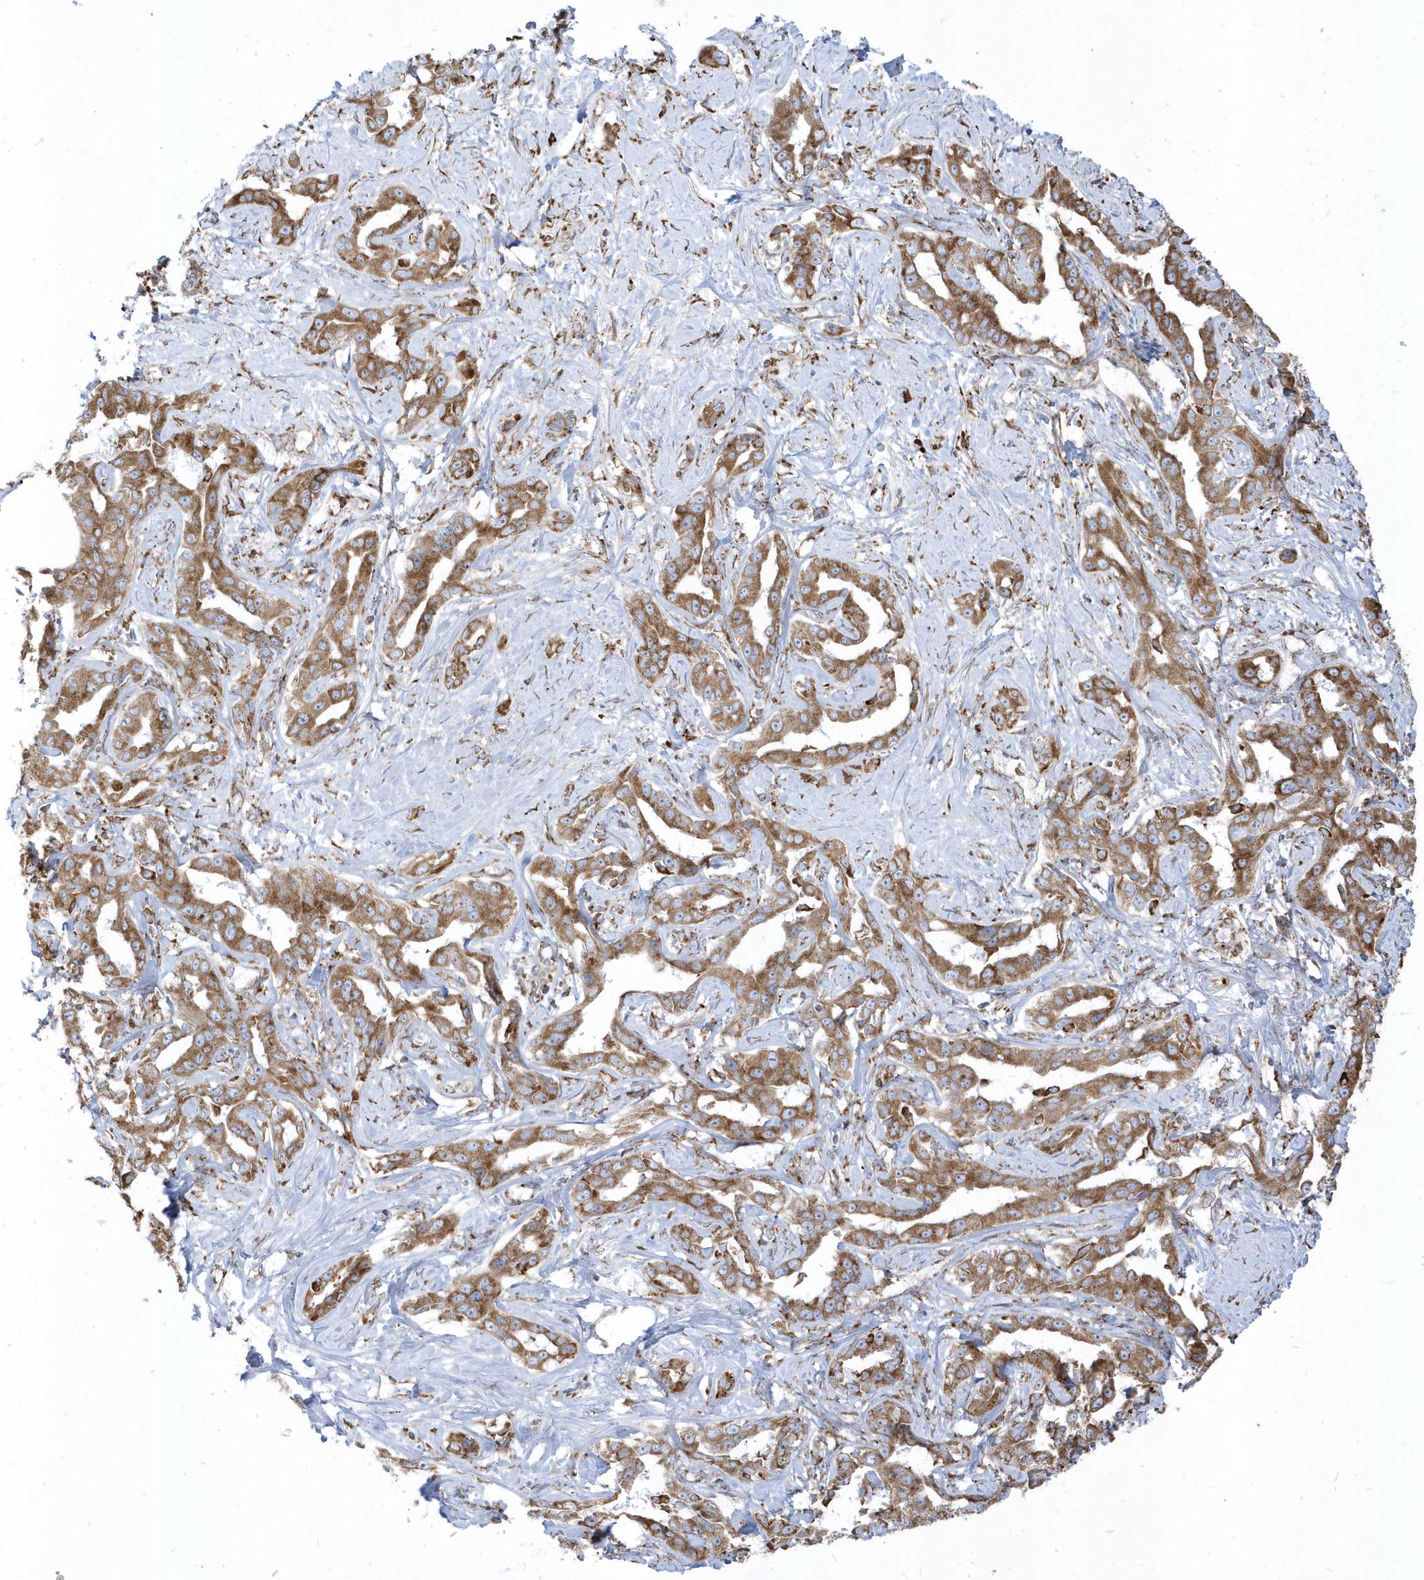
{"staining": {"intensity": "moderate", "quantity": ">75%", "location": "cytoplasmic/membranous"}, "tissue": "liver cancer", "cell_type": "Tumor cells", "image_type": "cancer", "snomed": [{"axis": "morphology", "description": "Cholangiocarcinoma"}, {"axis": "topography", "description": "Liver"}], "caption": "High-magnification brightfield microscopy of liver cancer (cholangiocarcinoma) stained with DAB (3,3'-diaminobenzidine) (brown) and counterstained with hematoxylin (blue). tumor cells exhibit moderate cytoplasmic/membranous expression is seen in approximately>75% of cells. (DAB (3,3'-diaminobenzidine) IHC, brown staining for protein, blue staining for nuclei).", "gene": "PDIA6", "patient": {"sex": "male", "age": 59}}